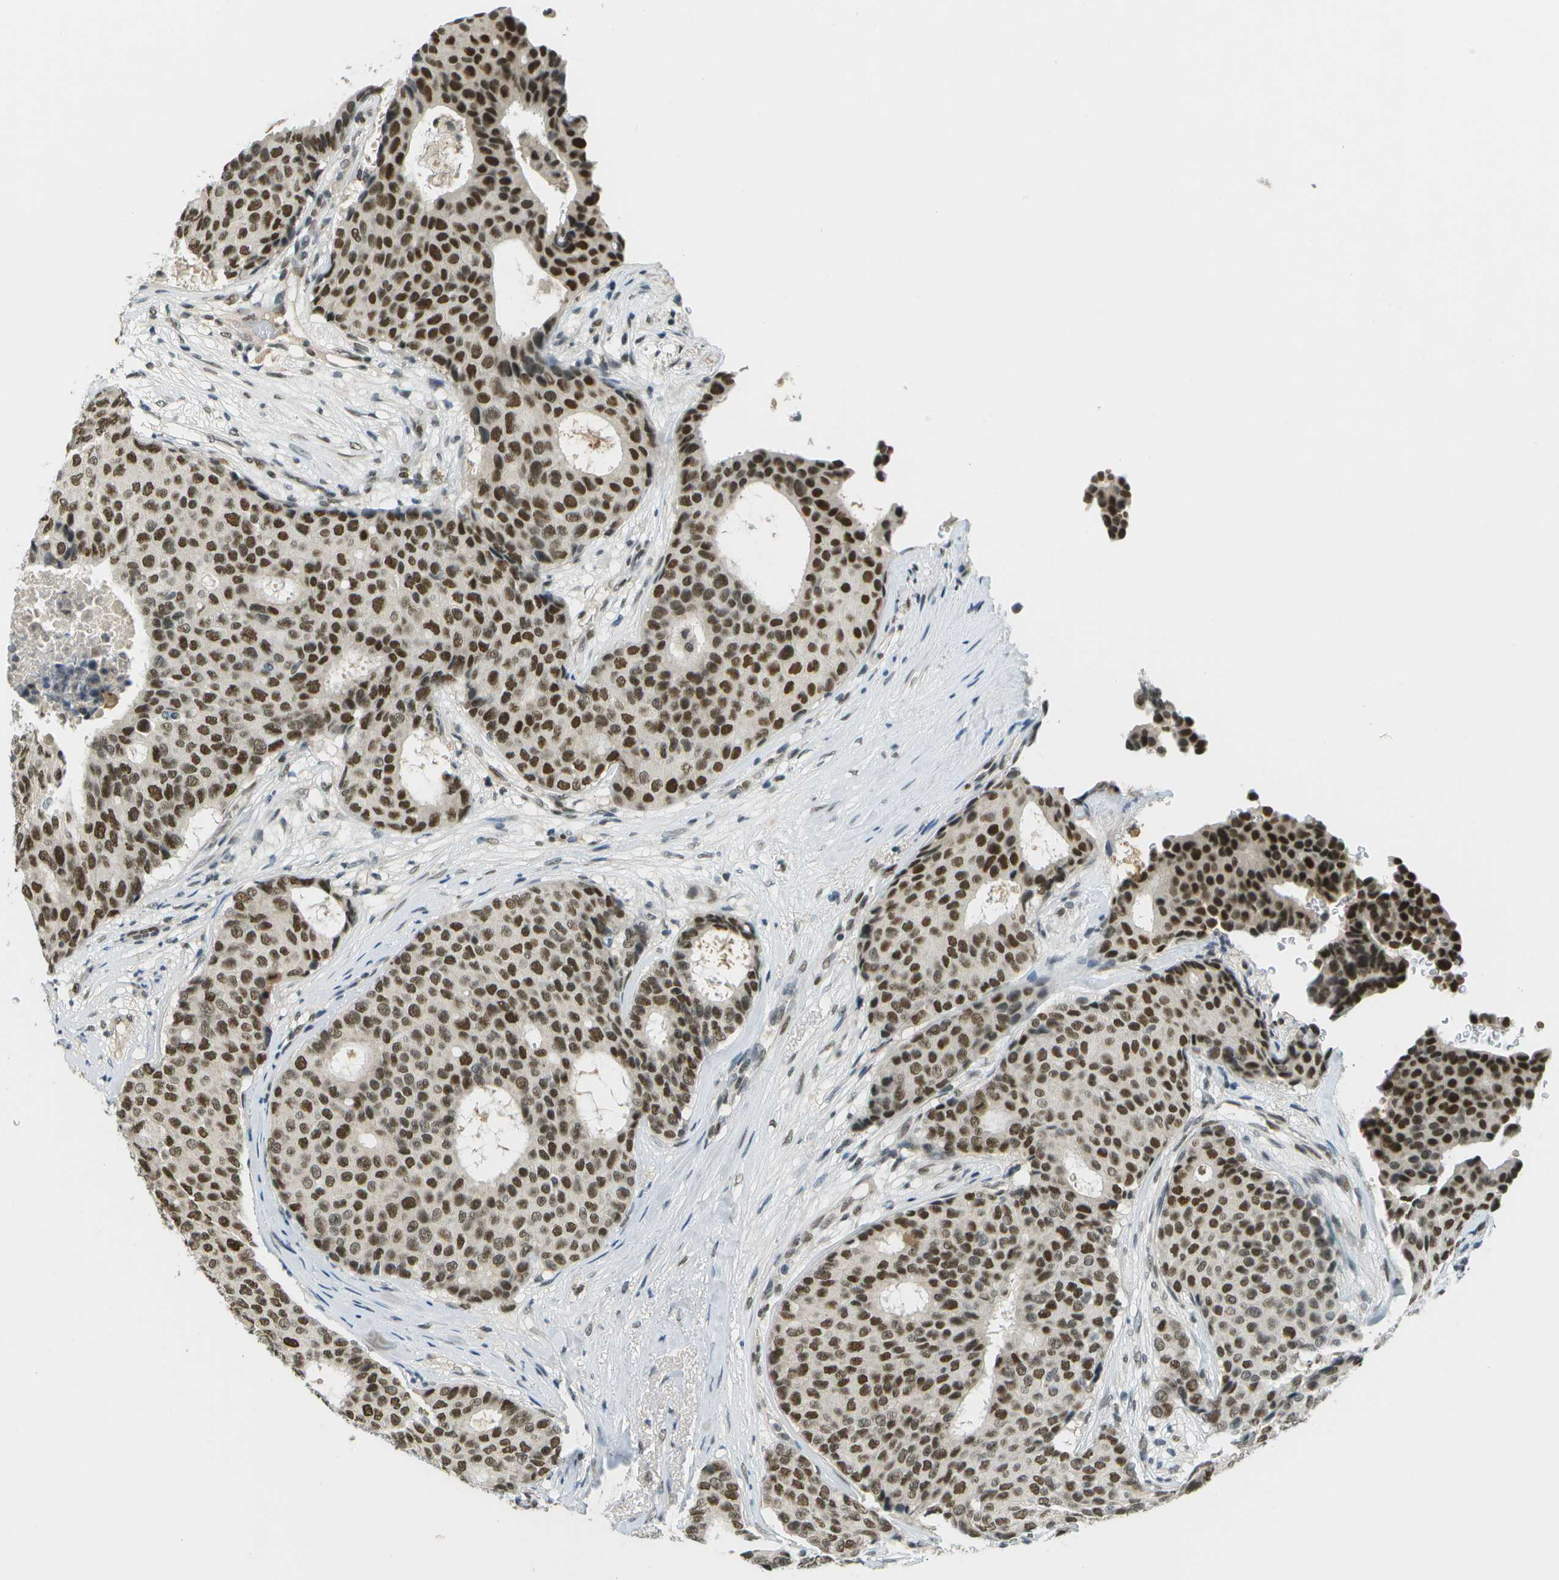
{"staining": {"intensity": "strong", "quantity": ">75%", "location": "nuclear"}, "tissue": "breast cancer", "cell_type": "Tumor cells", "image_type": "cancer", "snomed": [{"axis": "morphology", "description": "Duct carcinoma"}, {"axis": "topography", "description": "Breast"}], "caption": "Breast intraductal carcinoma stained with a brown dye demonstrates strong nuclear positive expression in approximately >75% of tumor cells.", "gene": "CBX5", "patient": {"sex": "female", "age": 75}}